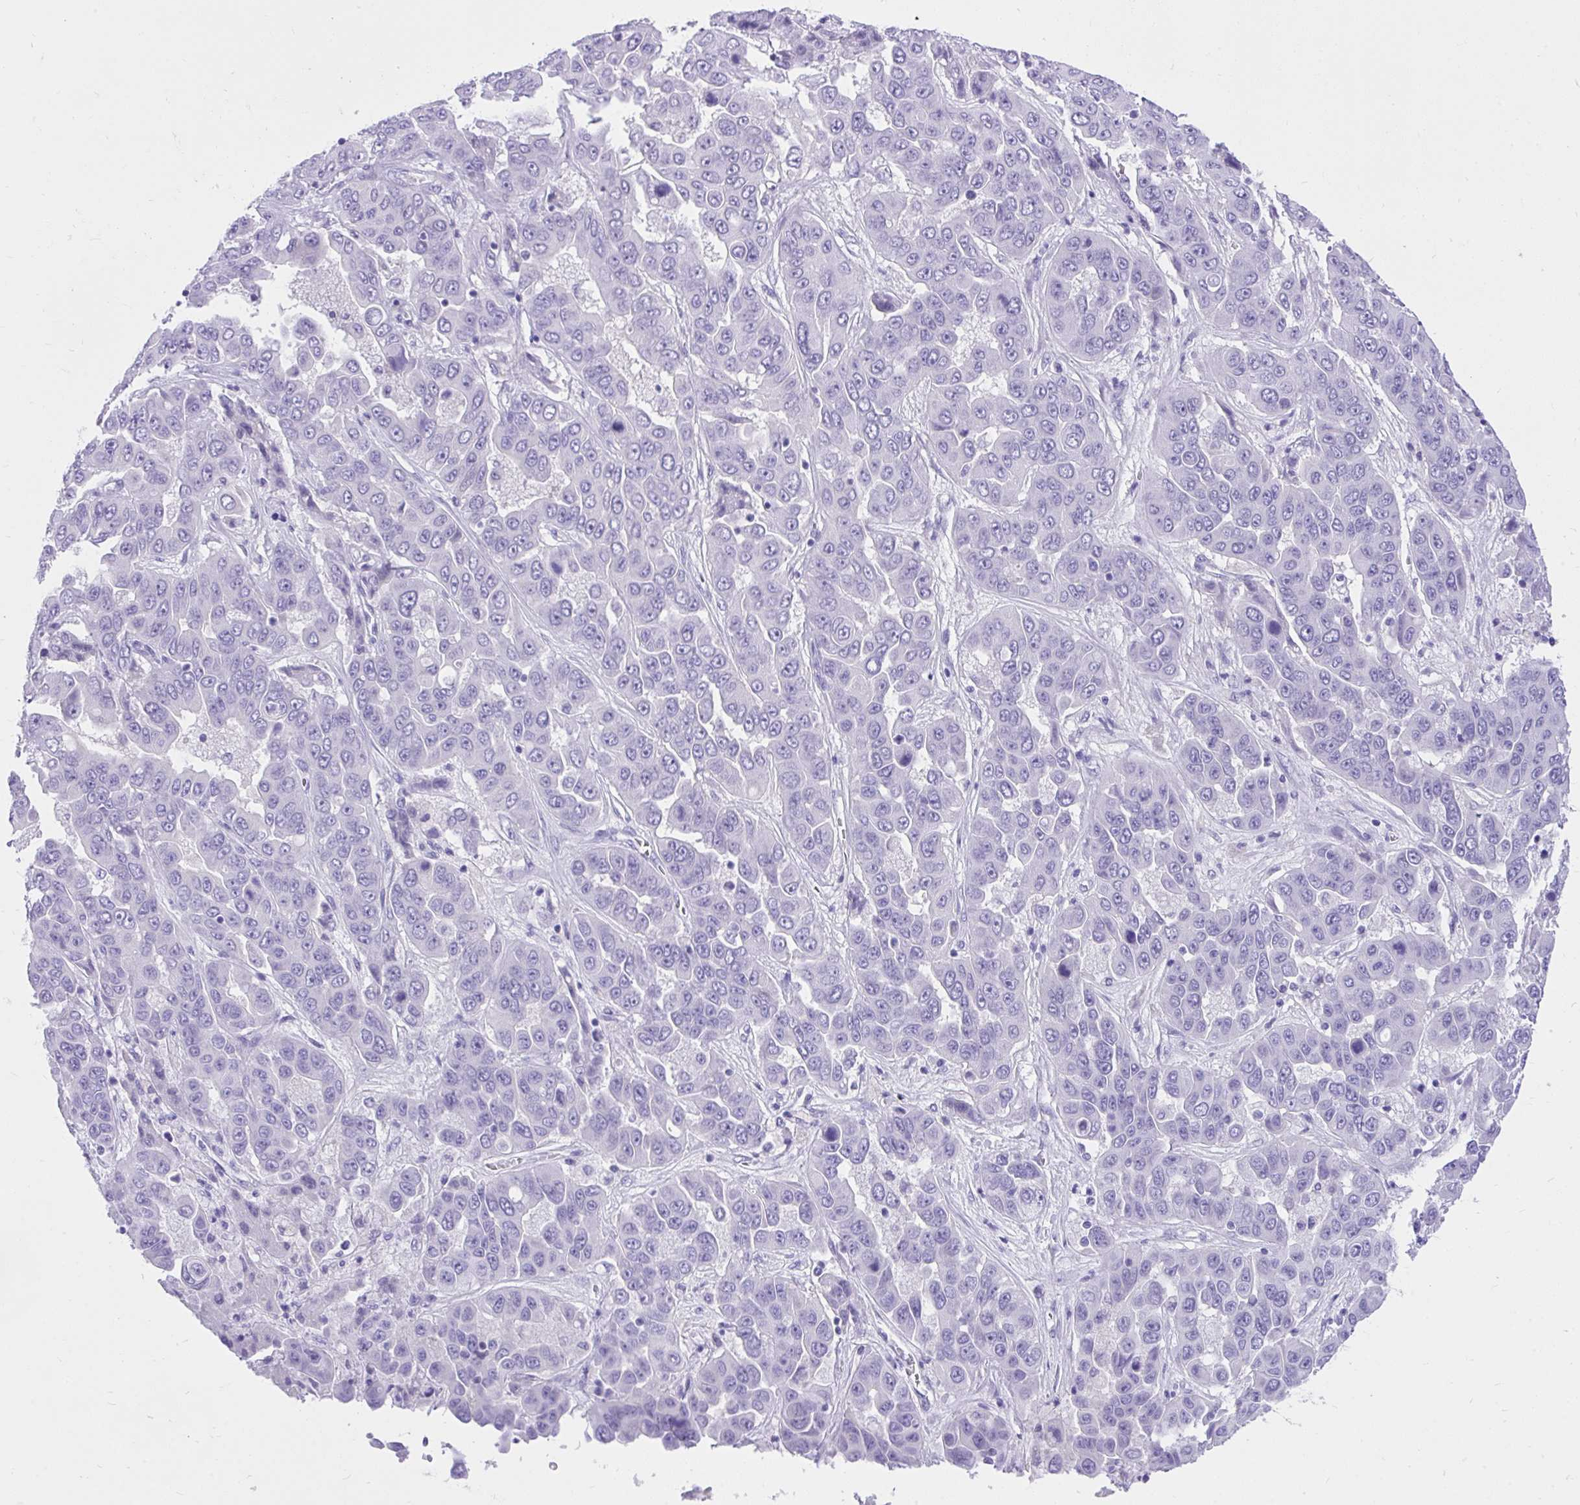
{"staining": {"intensity": "negative", "quantity": "none", "location": "none"}, "tissue": "liver cancer", "cell_type": "Tumor cells", "image_type": "cancer", "snomed": [{"axis": "morphology", "description": "Cholangiocarcinoma"}, {"axis": "topography", "description": "Liver"}], "caption": "A high-resolution micrograph shows immunohistochemistry staining of liver cancer (cholangiocarcinoma), which demonstrates no significant positivity in tumor cells. (DAB immunohistochemistry (IHC) with hematoxylin counter stain).", "gene": "KCNN4", "patient": {"sex": "female", "age": 52}}